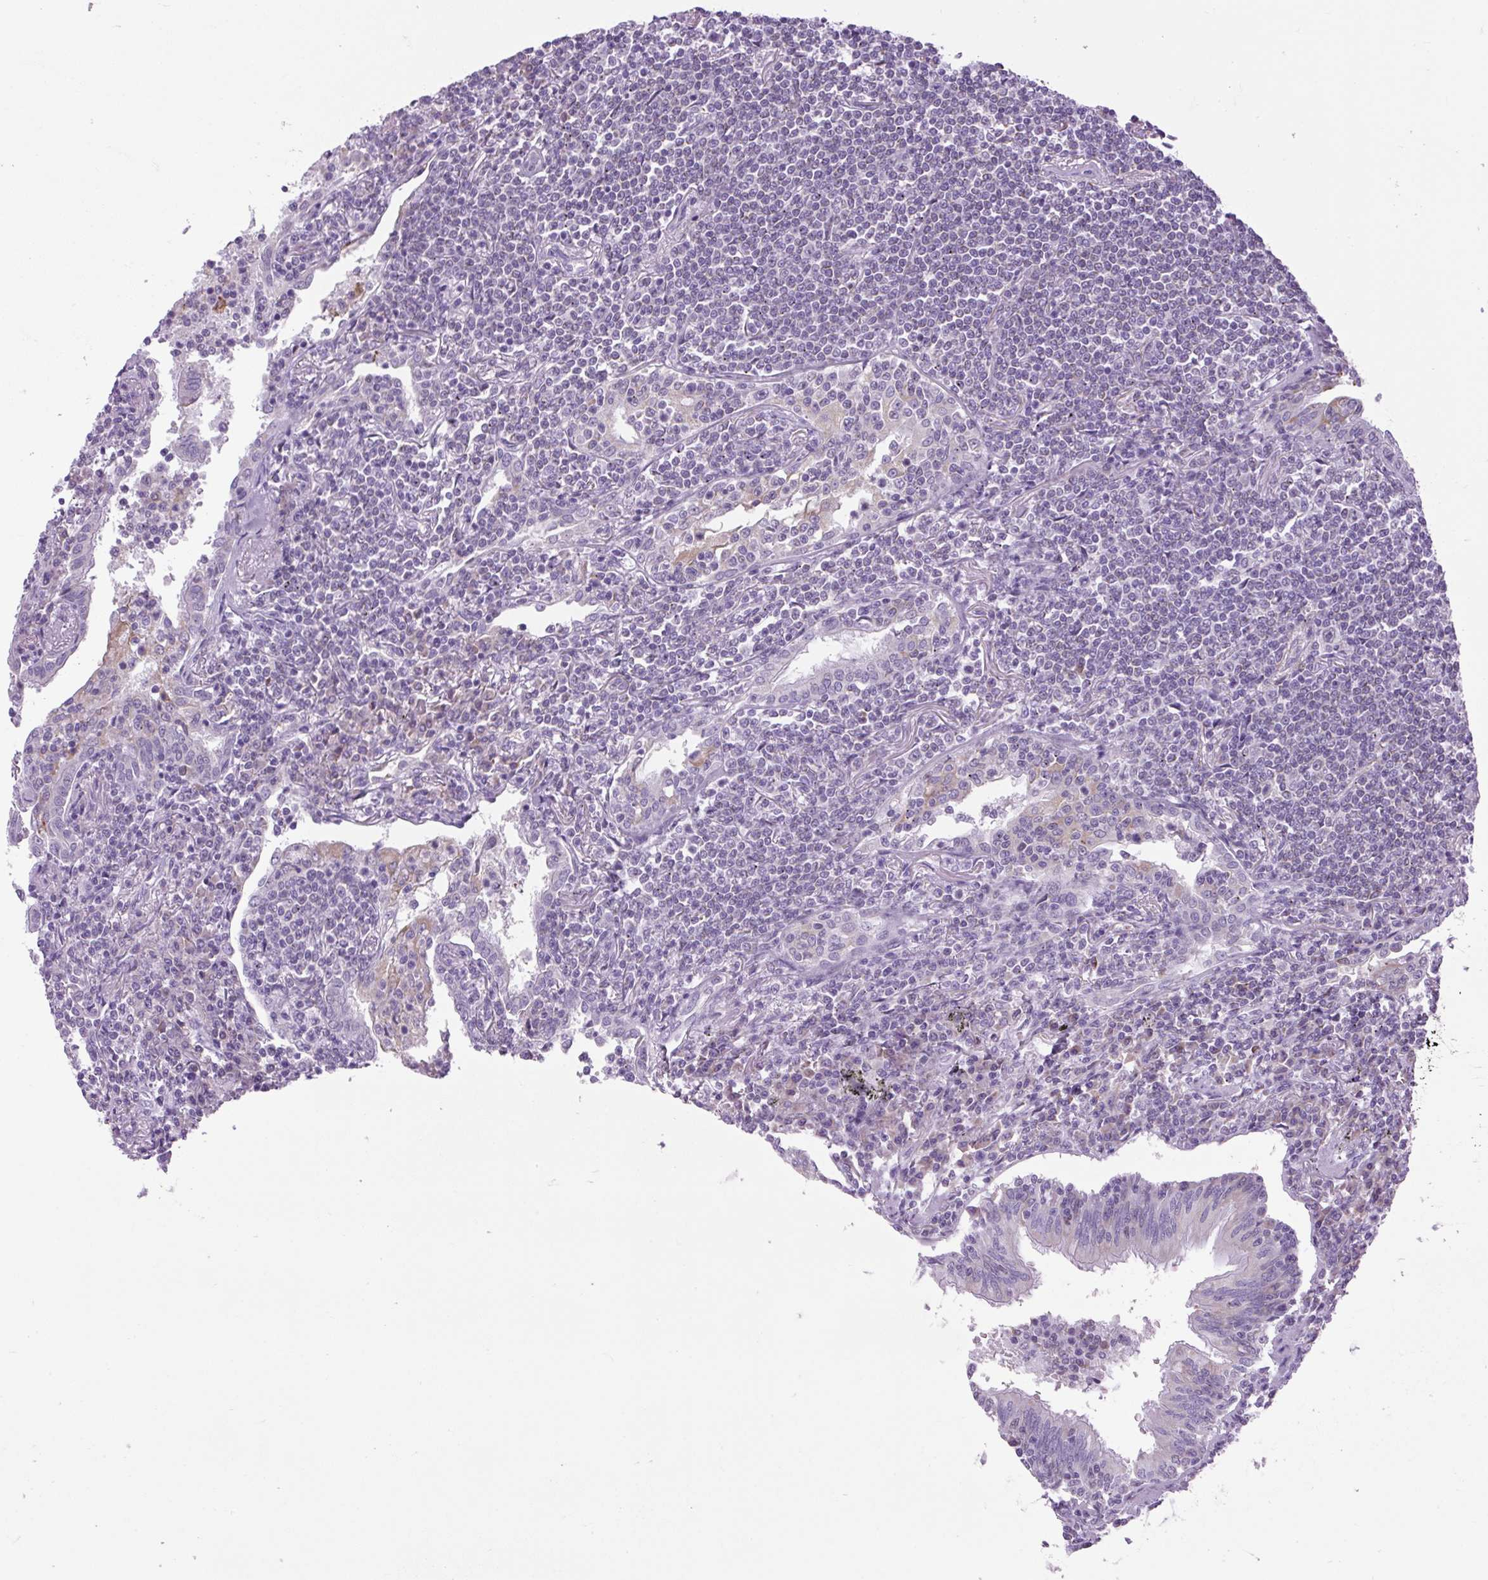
{"staining": {"intensity": "moderate", "quantity": "<25%", "location": "cytoplasmic/membranous"}, "tissue": "lymphoma", "cell_type": "Tumor cells", "image_type": "cancer", "snomed": [{"axis": "morphology", "description": "Malignant lymphoma, non-Hodgkin's type, Low grade"}, {"axis": "topography", "description": "Lung"}], "caption": "Immunohistochemical staining of low-grade malignant lymphoma, non-Hodgkin's type displays low levels of moderate cytoplasmic/membranous protein expression in about <25% of tumor cells.", "gene": "SCO2", "patient": {"sex": "female", "age": 71}}